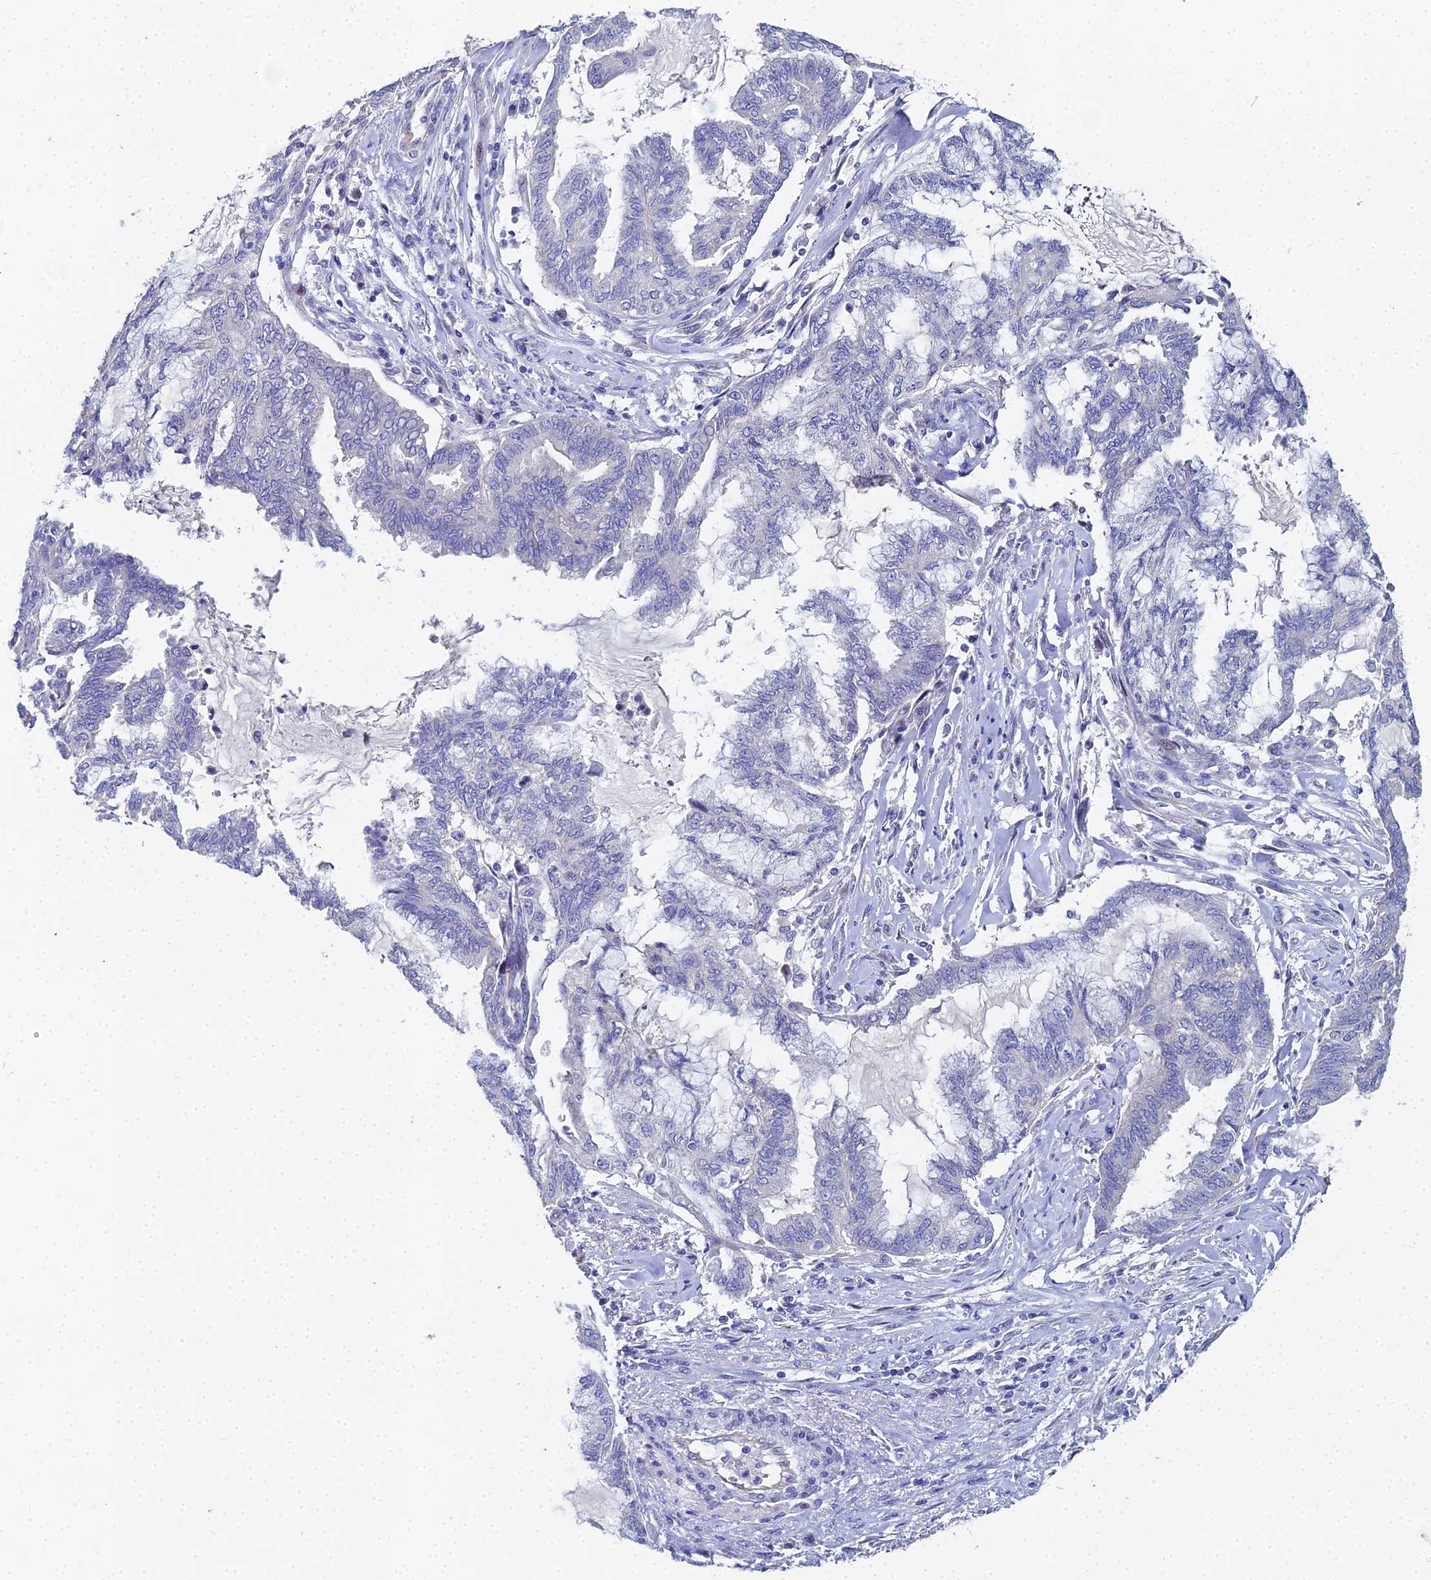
{"staining": {"intensity": "negative", "quantity": "none", "location": "none"}, "tissue": "endometrial cancer", "cell_type": "Tumor cells", "image_type": "cancer", "snomed": [{"axis": "morphology", "description": "Adenocarcinoma, NOS"}, {"axis": "topography", "description": "Endometrium"}], "caption": "IHC photomicrograph of neoplastic tissue: endometrial cancer stained with DAB reveals no significant protein expression in tumor cells.", "gene": "ENSG00000268674", "patient": {"sex": "female", "age": 86}}